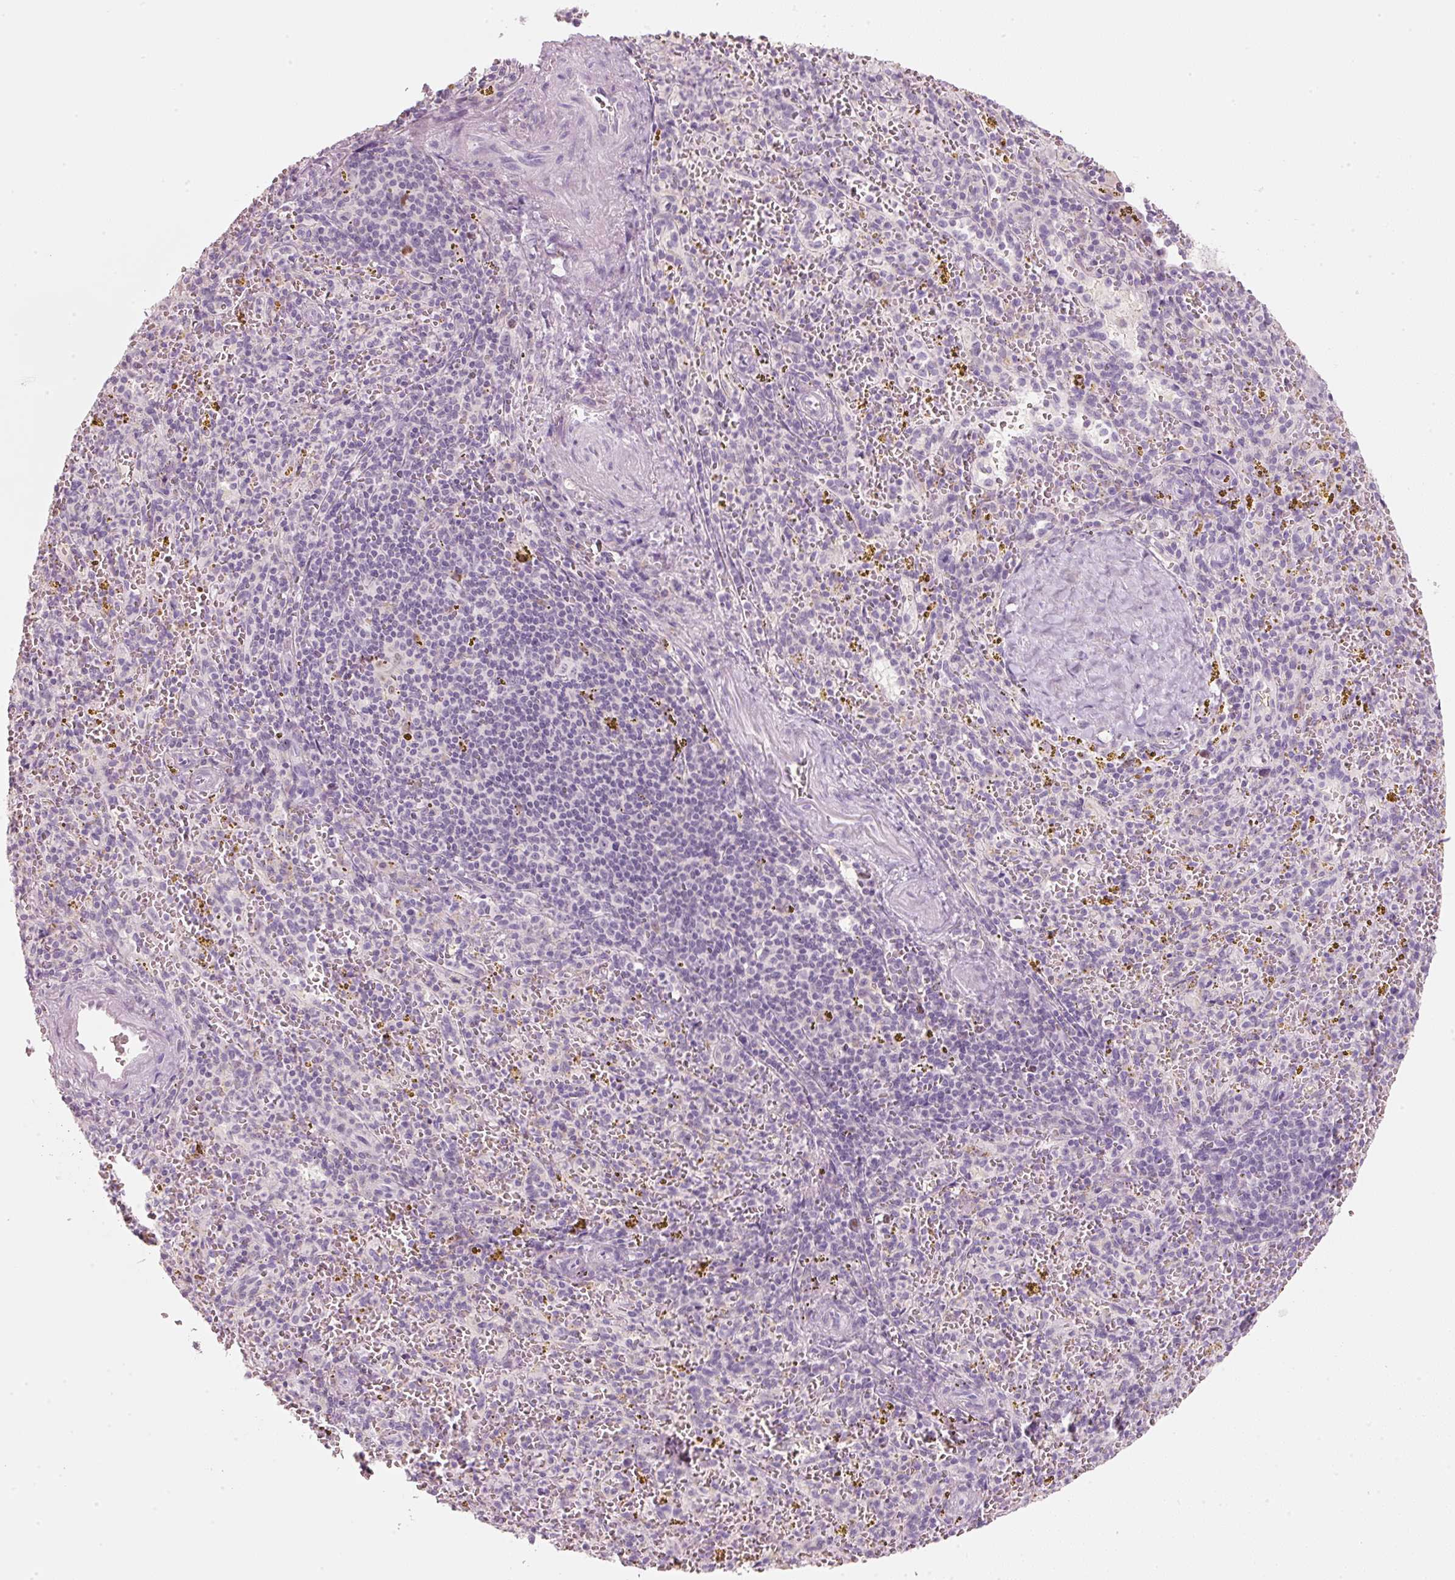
{"staining": {"intensity": "negative", "quantity": "none", "location": "none"}, "tissue": "spleen", "cell_type": "Cells in red pulp", "image_type": "normal", "snomed": [{"axis": "morphology", "description": "Normal tissue, NOS"}, {"axis": "topography", "description": "Spleen"}], "caption": "Spleen stained for a protein using immunohistochemistry reveals no positivity cells in red pulp.", "gene": "ENSG00000206549", "patient": {"sex": "male", "age": 57}}